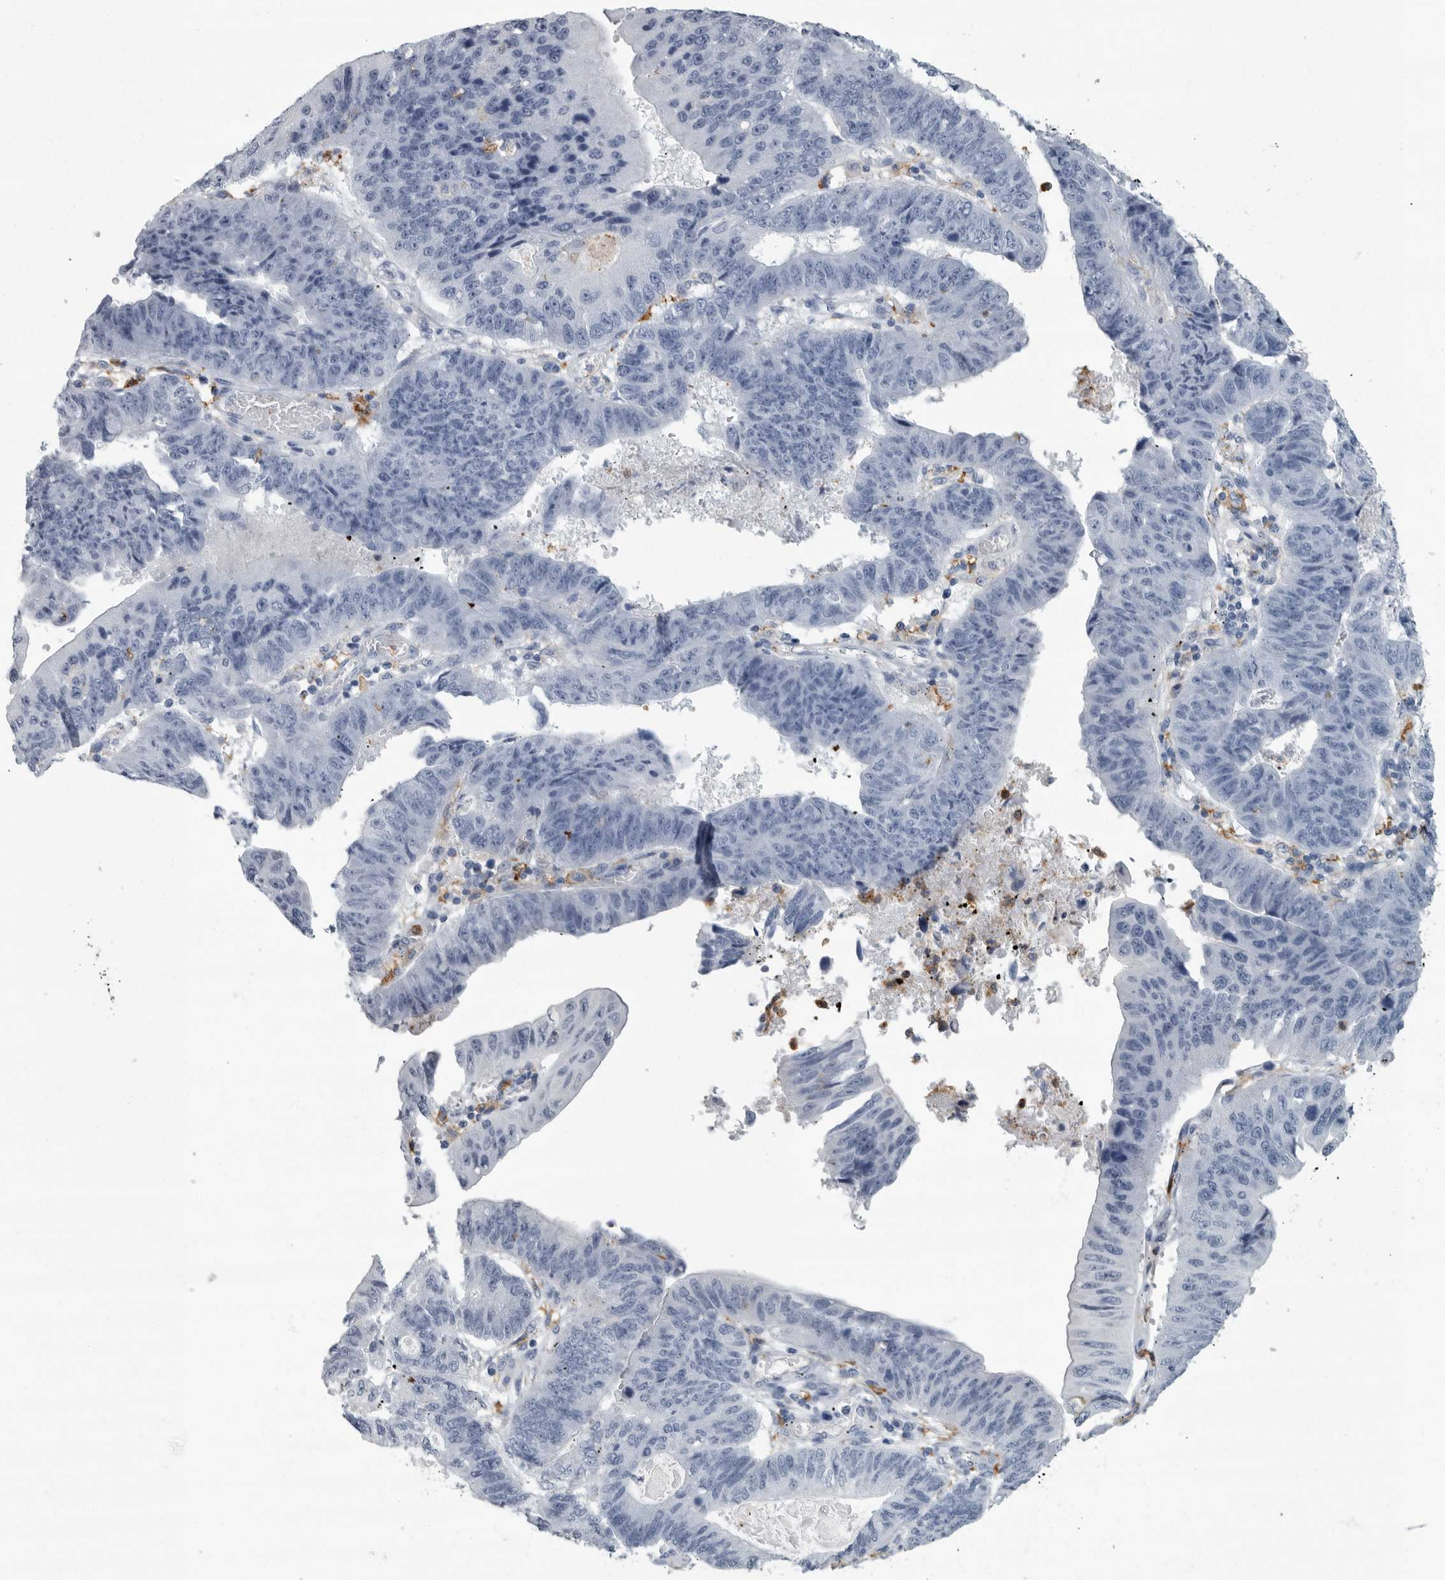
{"staining": {"intensity": "negative", "quantity": "none", "location": "none"}, "tissue": "stomach cancer", "cell_type": "Tumor cells", "image_type": "cancer", "snomed": [{"axis": "morphology", "description": "Adenocarcinoma, NOS"}, {"axis": "topography", "description": "Stomach"}], "caption": "The photomicrograph shows no significant staining in tumor cells of stomach cancer (adenocarcinoma). The staining is performed using DAB (3,3'-diaminobenzidine) brown chromogen with nuclei counter-stained in using hematoxylin.", "gene": "FCER1G", "patient": {"sex": "male", "age": 59}}